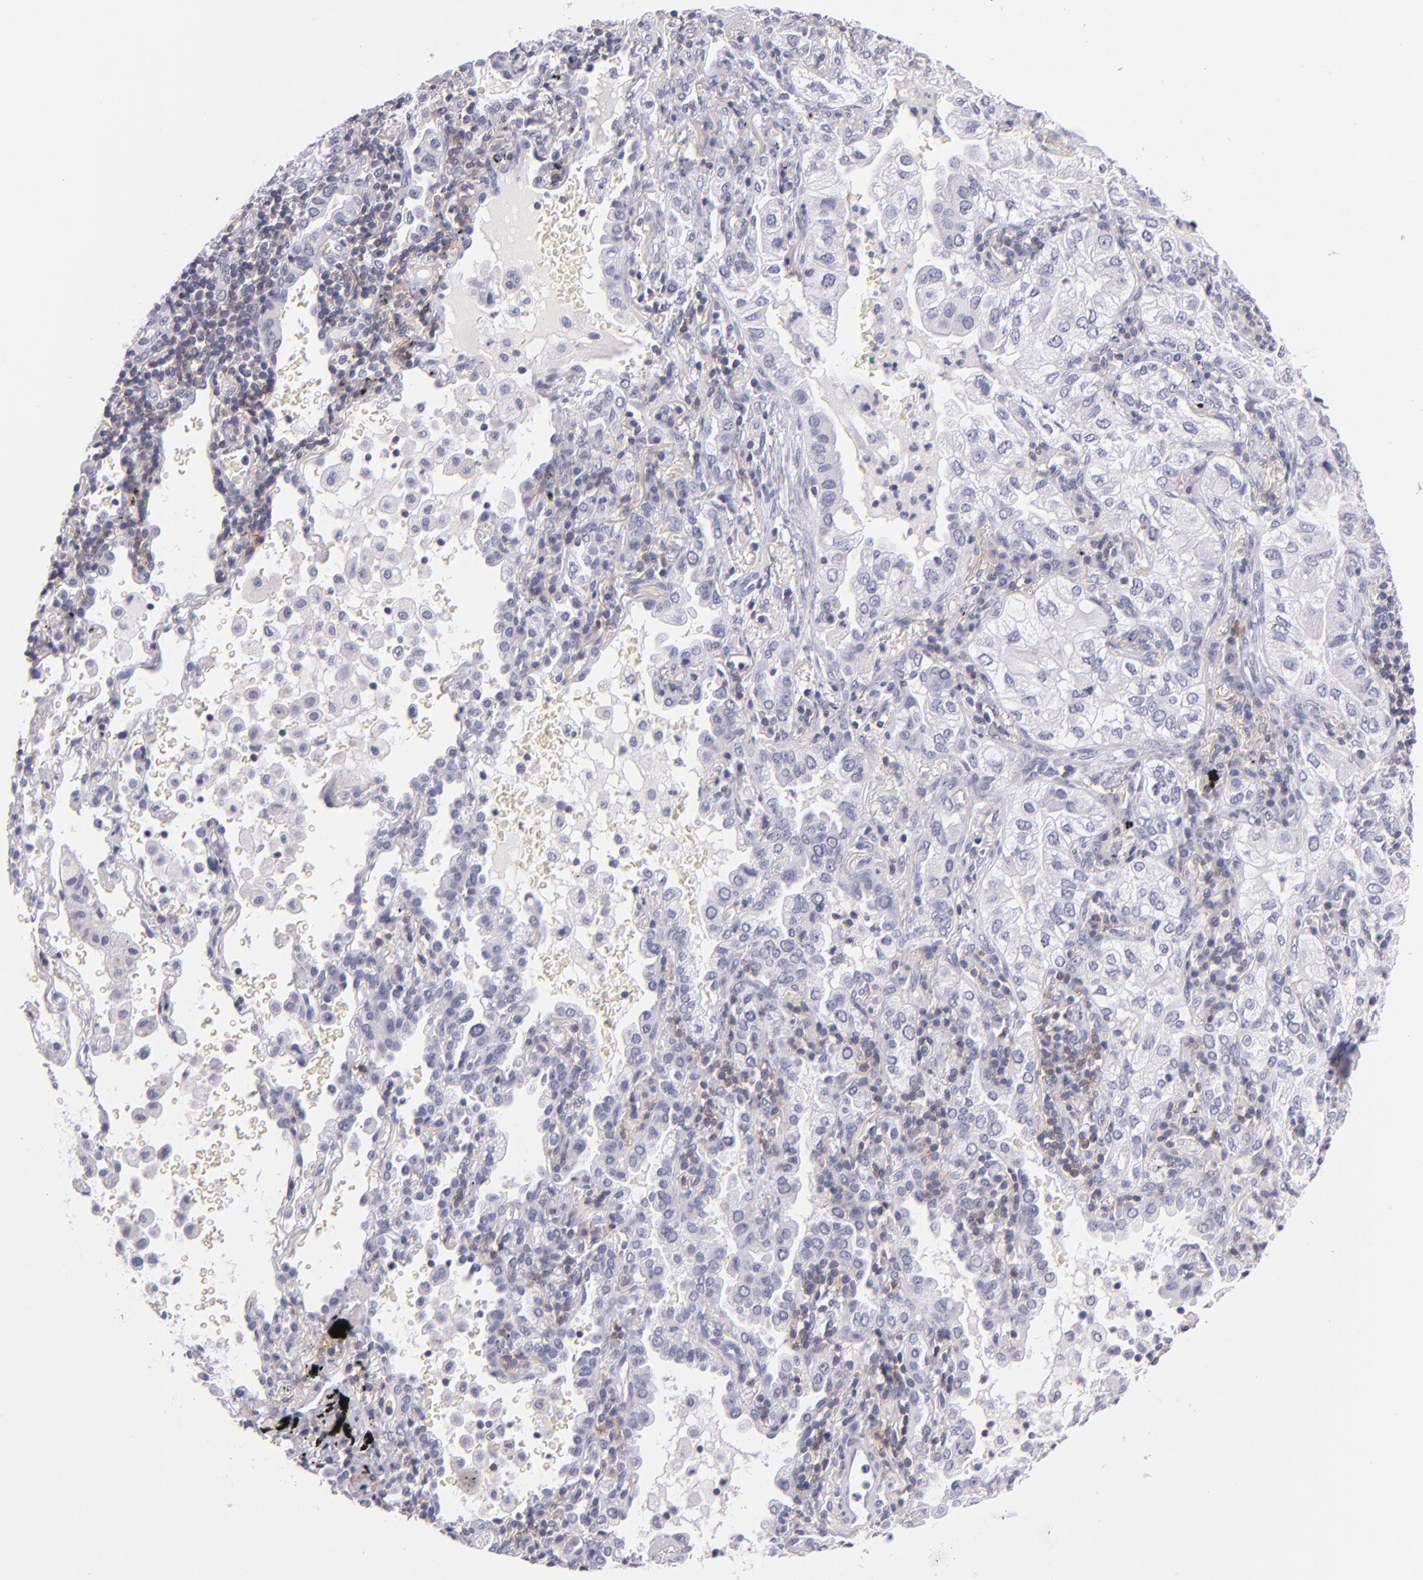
{"staining": {"intensity": "negative", "quantity": "none", "location": "none"}, "tissue": "lung cancer", "cell_type": "Tumor cells", "image_type": "cancer", "snomed": [{"axis": "morphology", "description": "Adenocarcinoma, NOS"}, {"axis": "topography", "description": "Lung"}], "caption": "DAB (3,3'-diaminobenzidine) immunohistochemical staining of human adenocarcinoma (lung) exhibits no significant expression in tumor cells.", "gene": "CD48", "patient": {"sex": "female", "age": 50}}